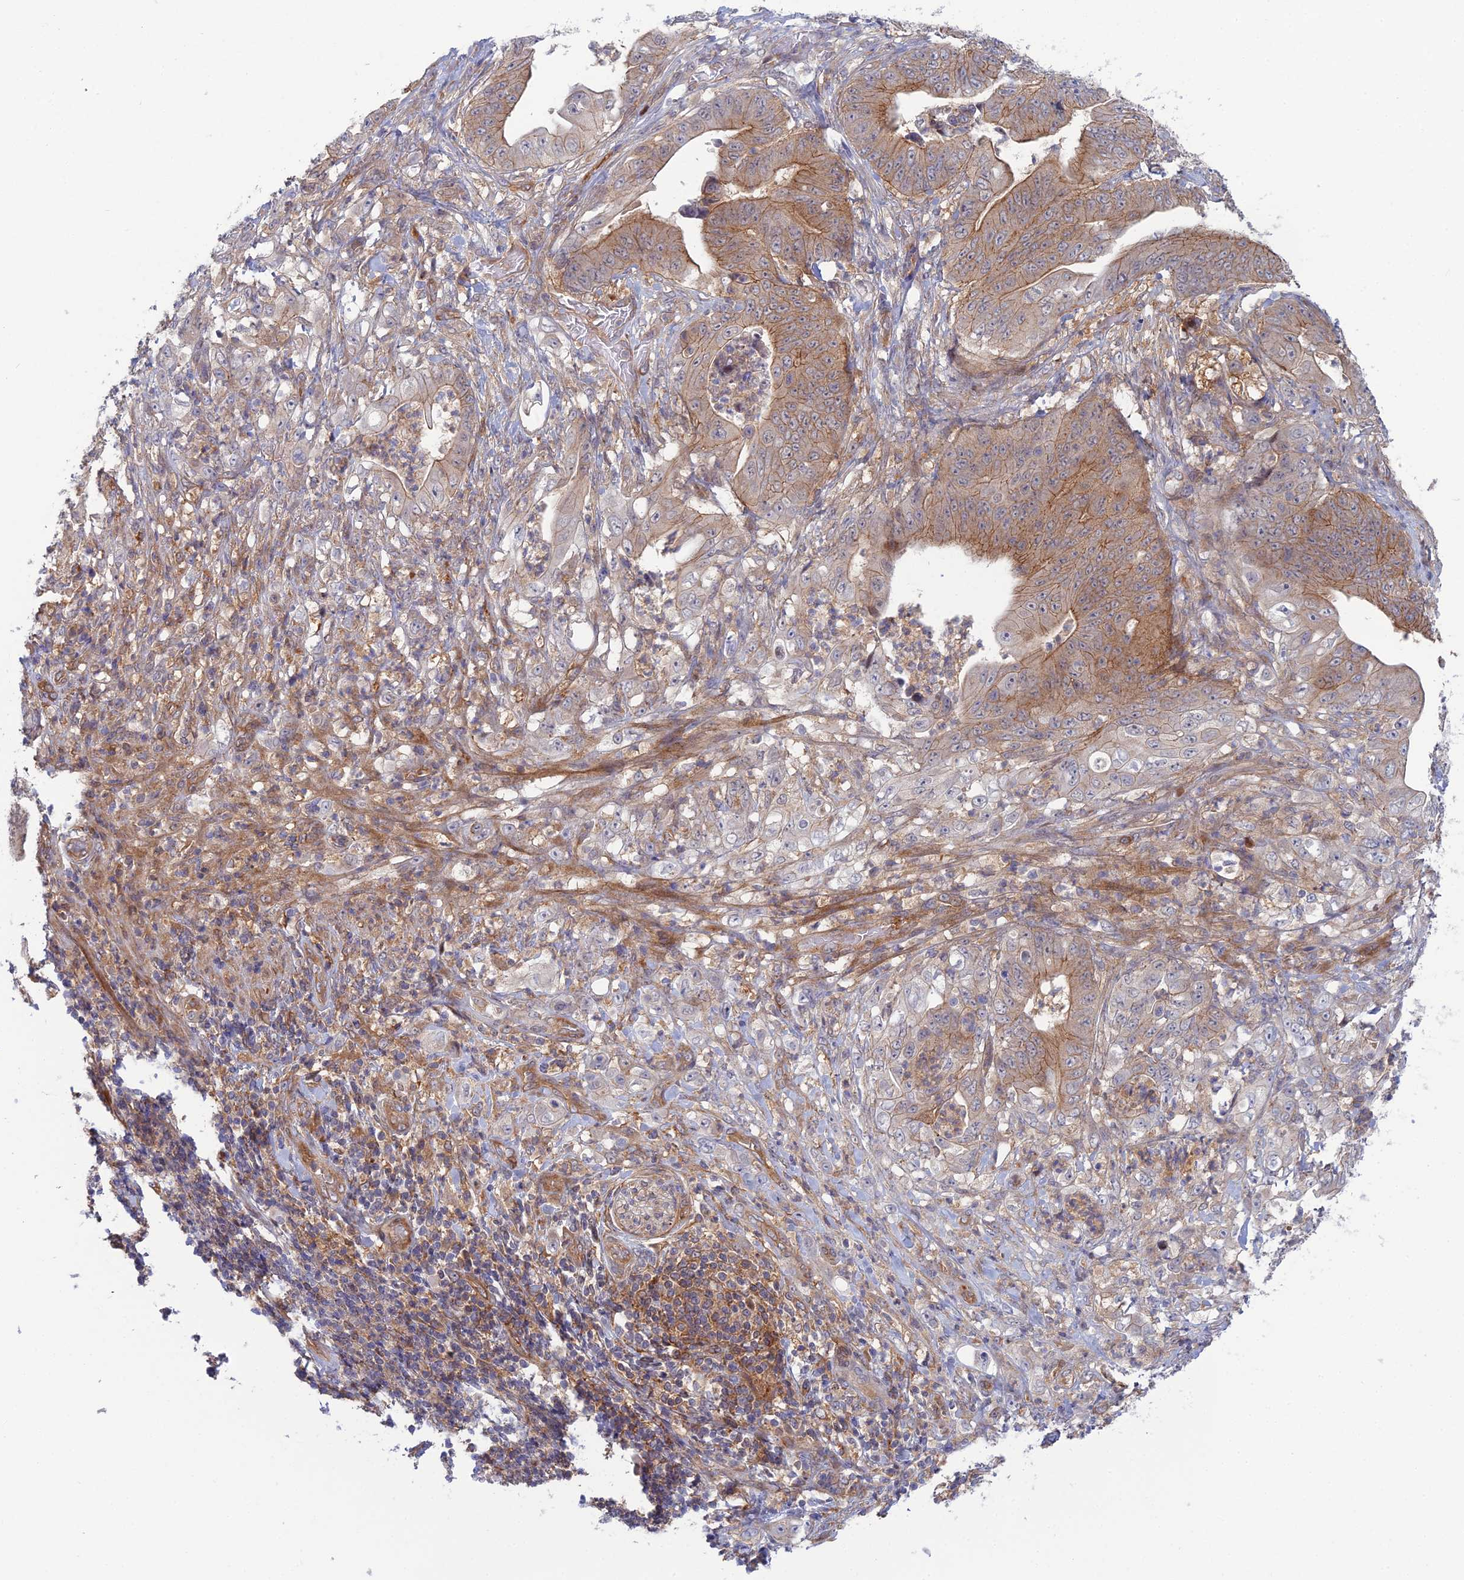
{"staining": {"intensity": "moderate", "quantity": ">75%", "location": "cytoplasmic/membranous"}, "tissue": "stomach cancer", "cell_type": "Tumor cells", "image_type": "cancer", "snomed": [{"axis": "morphology", "description": "Adenocarcinoma, NOS"}, {"axis": "topography", "description": "Stomach"}], "caption": "A histopathology image of human stomach cancer (adenocarcinoma) stained for a protein exhibits moderate cytoplasmic/membranous brown staining in tumor cells.", "gene": "ABHD1", "patient": {"sex": "female", "age": 73}}